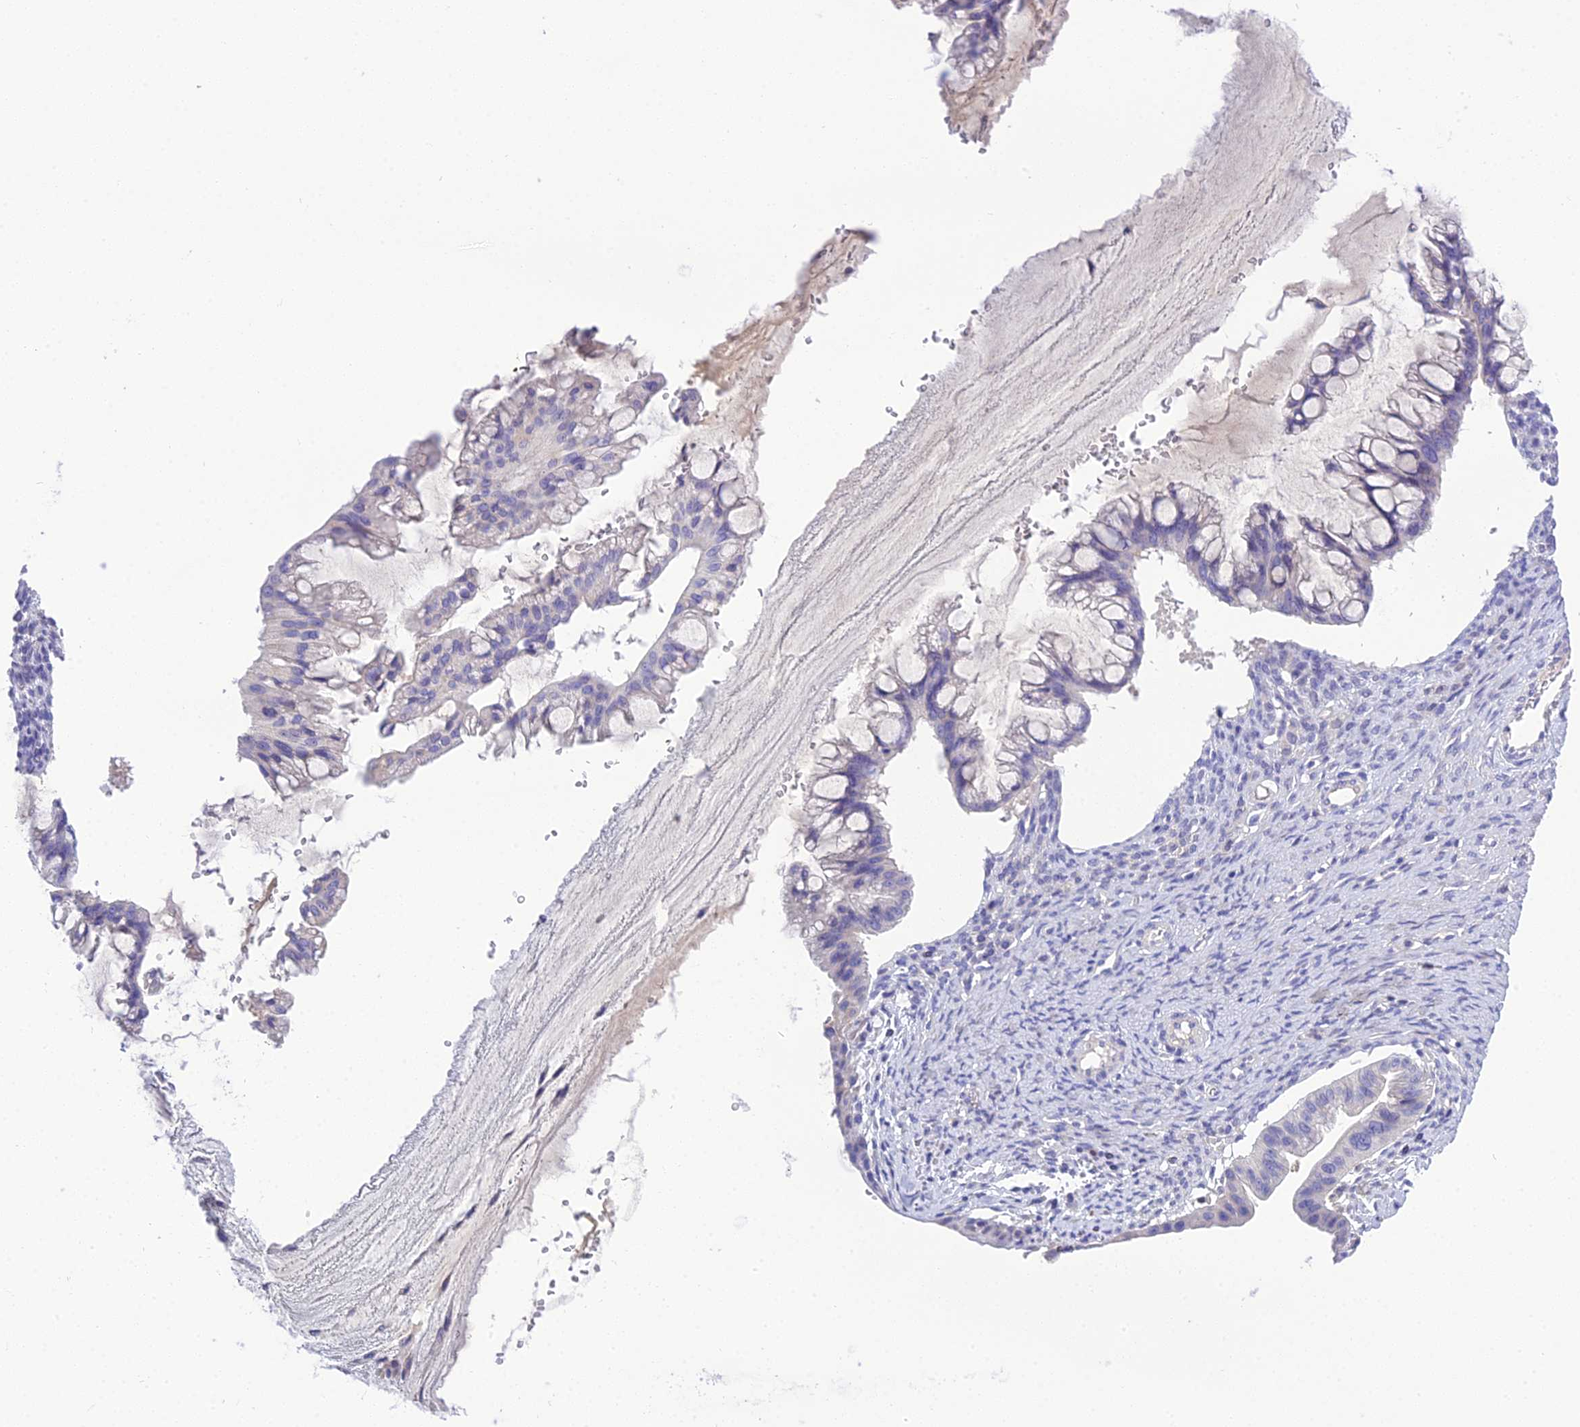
{"staining": {"intensity": "negative", "quantity": "none", "location": "none"}, "tissue": "ovarian cancer", "cell_type": "Tumor cells", "image_type": "cancer", "snomed": [{"axis": "morphology", "description": "Cystadenocarcinoma, mucinous, NOS"}, {"axis": "topography", "description": "Ovary"}], "caption": "This is an IHC image of human ovarian mucinous cystadenocarcinoma. There is no expression in tumor cells.", "gene": "KIAA0408", "patient": {"sex": "female", "age": 73}}